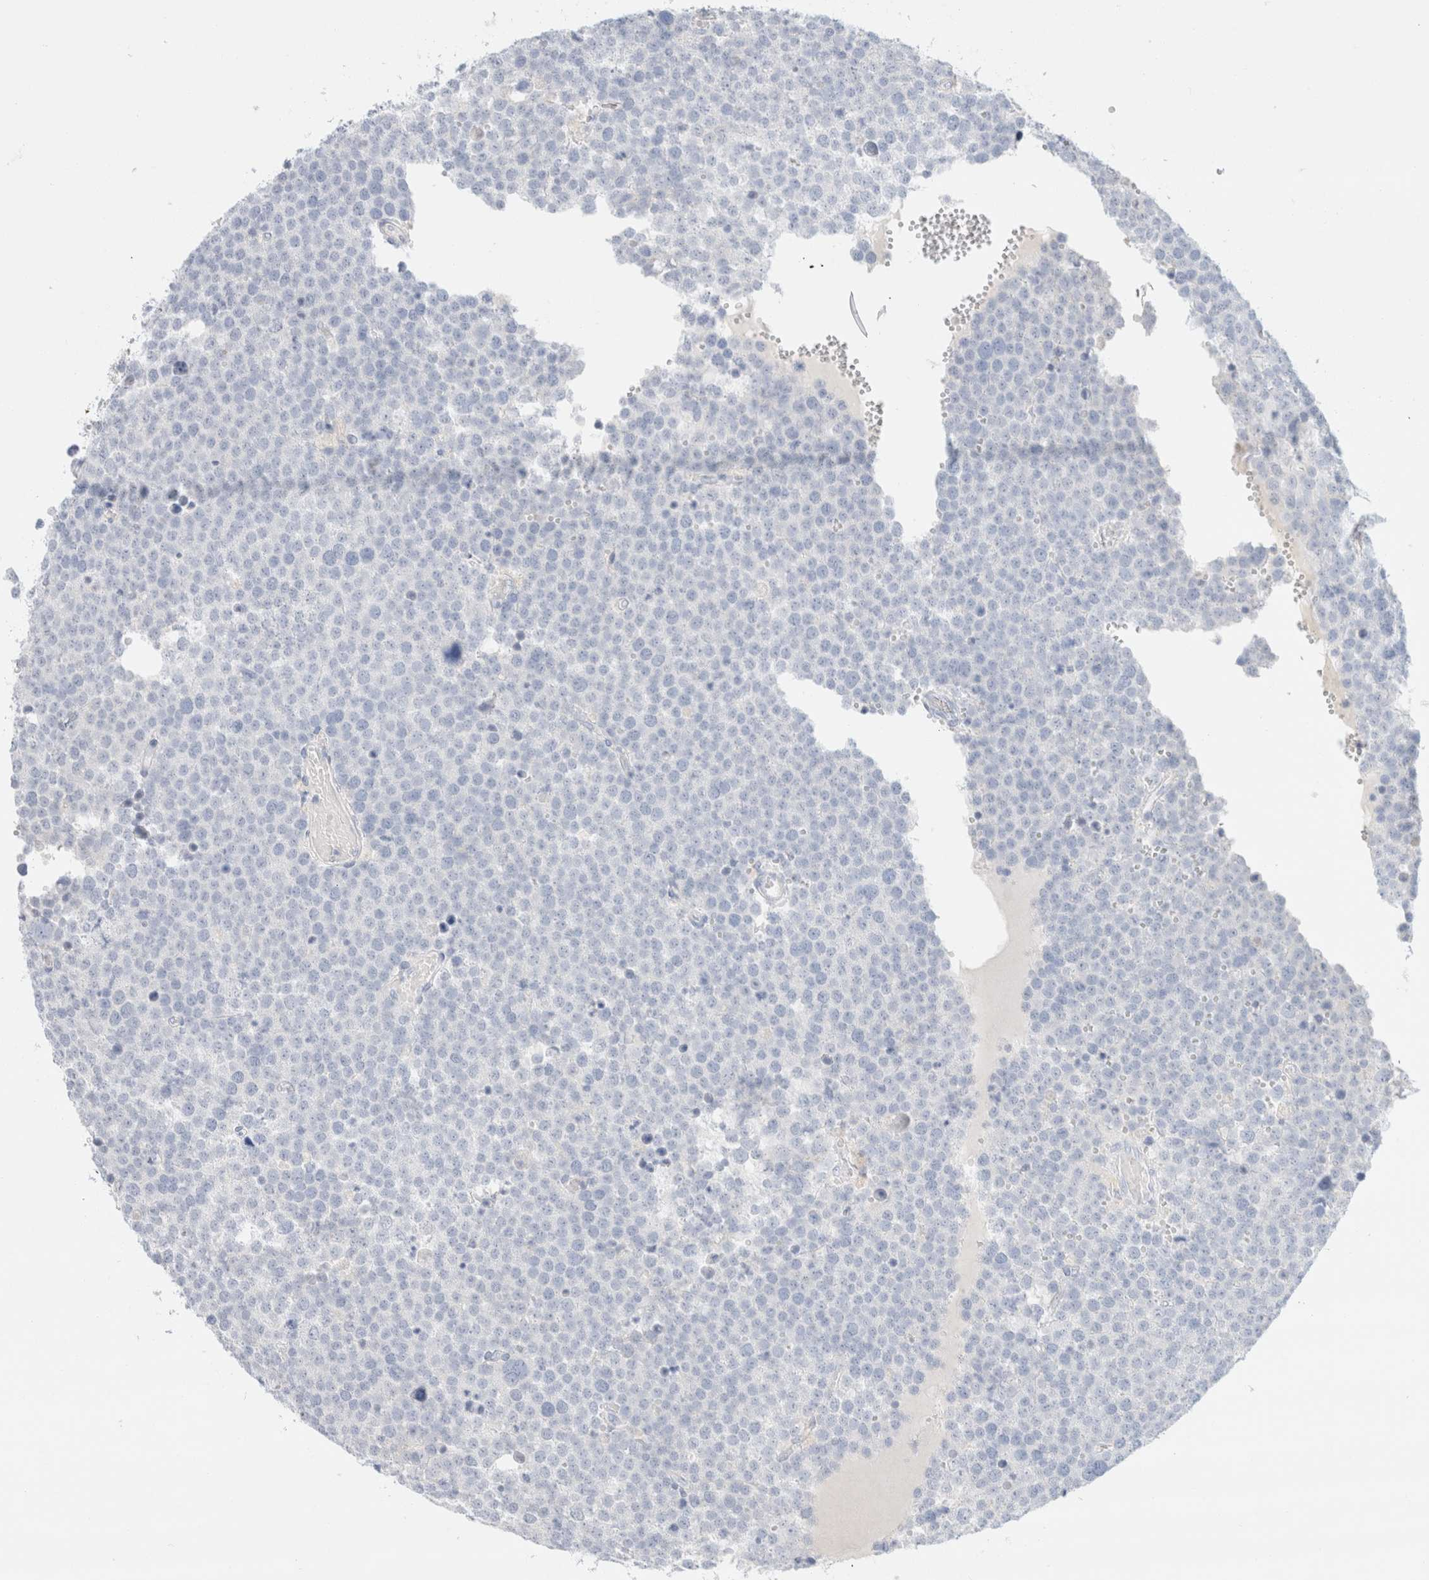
{"staining": {"intensity": "negative", "quantity": "none", "location": "none"}, "tissue": "testis cancer", "cell_type": "Tumor cells", "image_type": "cancer", "snomed": [{"axis": "morphology", "description": "Seminoma, NOS"}, {"axis": "topography", "description": "Testis"}], "caption": "This is an immunohistochemistry (IHC) histopathology image of testis cancer (seminoma). There is no positivity in tumor cells.", "gene": "CPQ", "patient": {"sex": "male", "age": 71}}